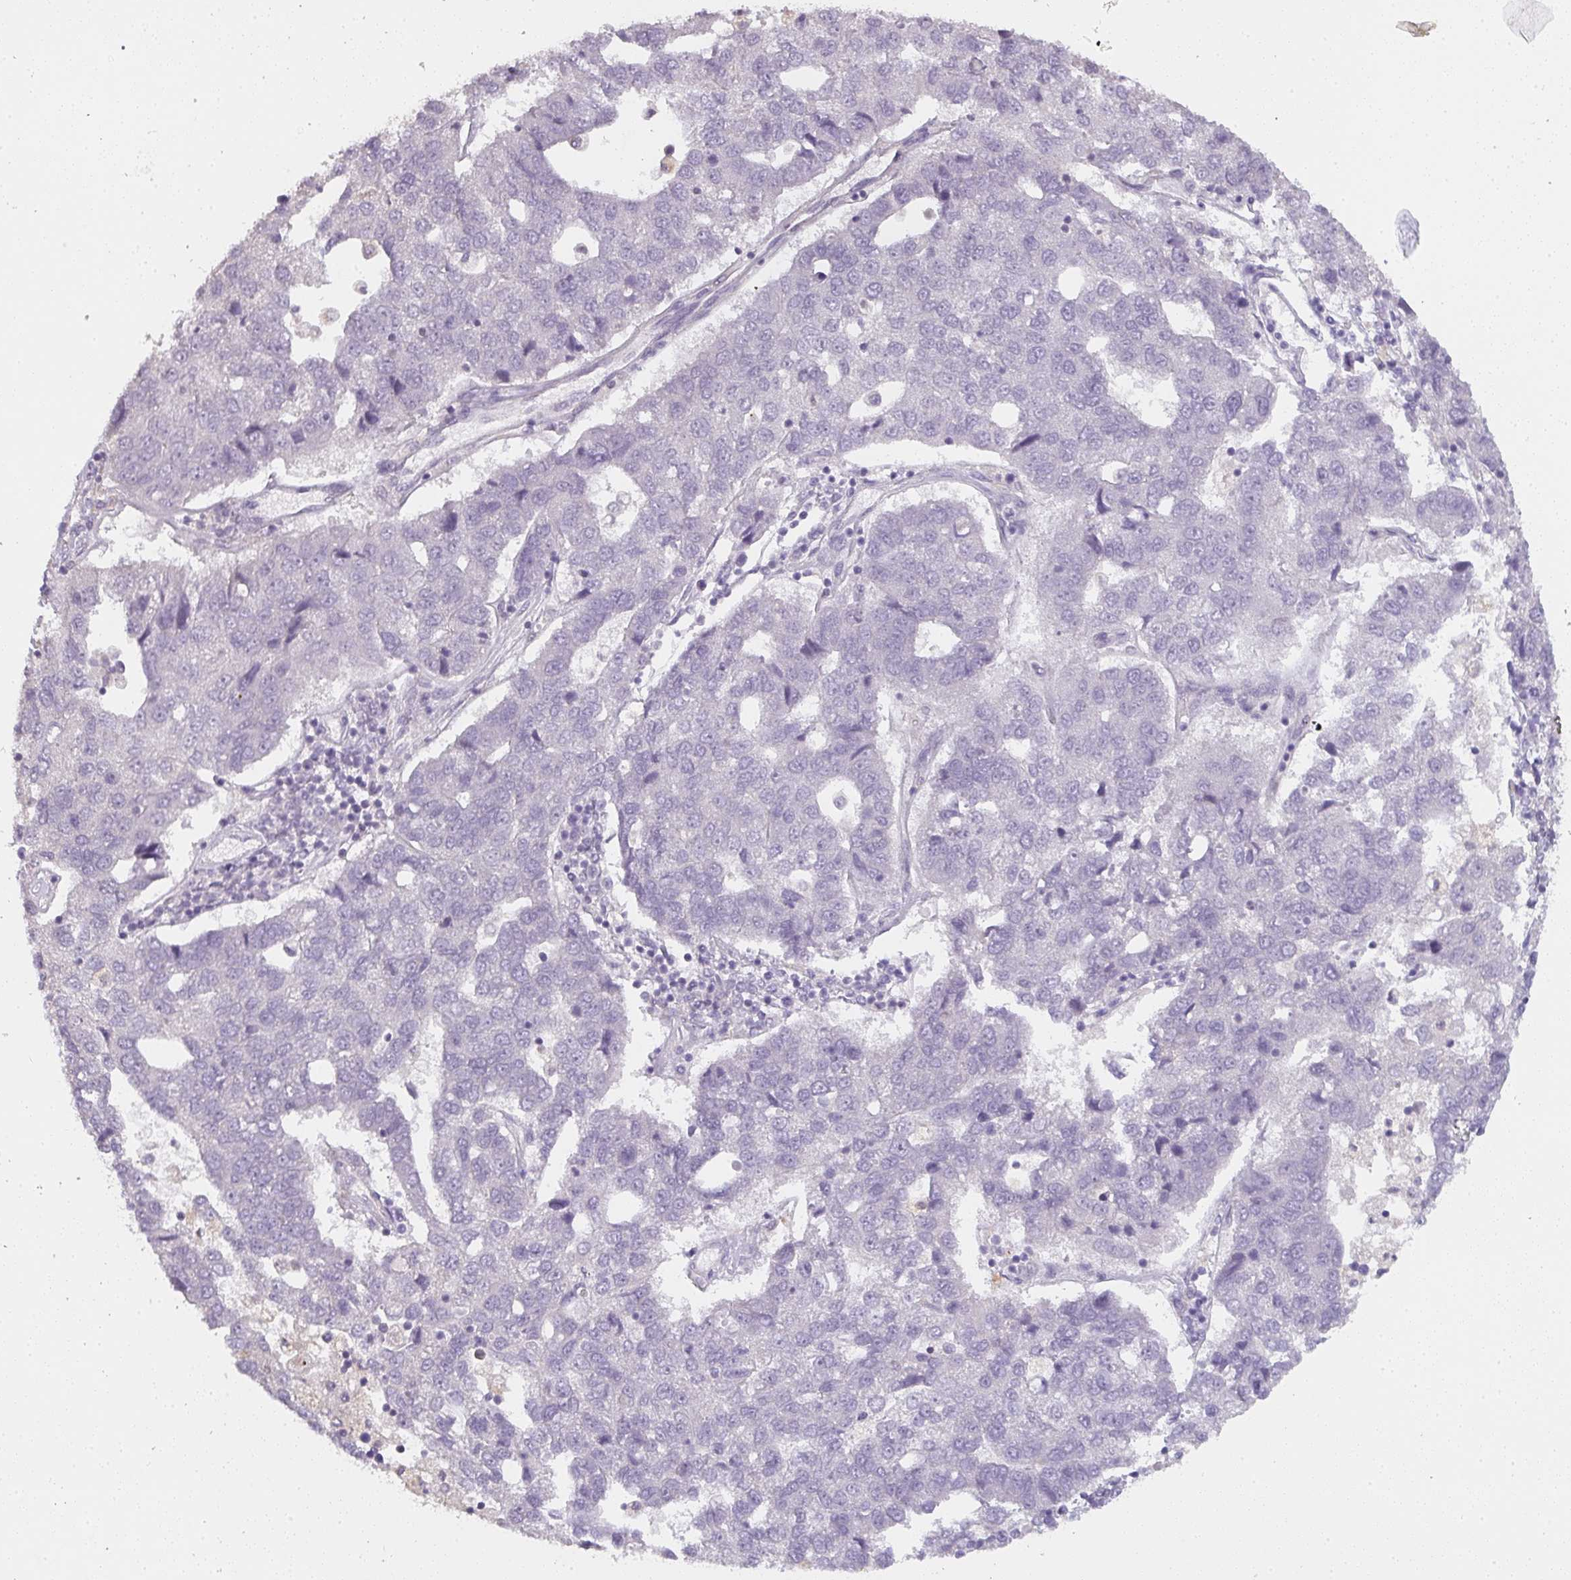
{"staining": {"intensity": "negative", "quantity": "none", "location": "none"}, "tissue": "pancreatic cancer", "cell_type": "Tumor cells", "image_type": "cancer", "snomed": [{"axis": "morphology", "description": "Adenocarcinoma, NOS"}, {"axis": "topography", "description": "Pancreas"}], "caption": "Pancreatic adenocarcinoma was stained to show a protein in brown. There is no significant expression in tumor cells.", "gene": "TMEM219", "patient": {"sex": "female", "age": 61}}